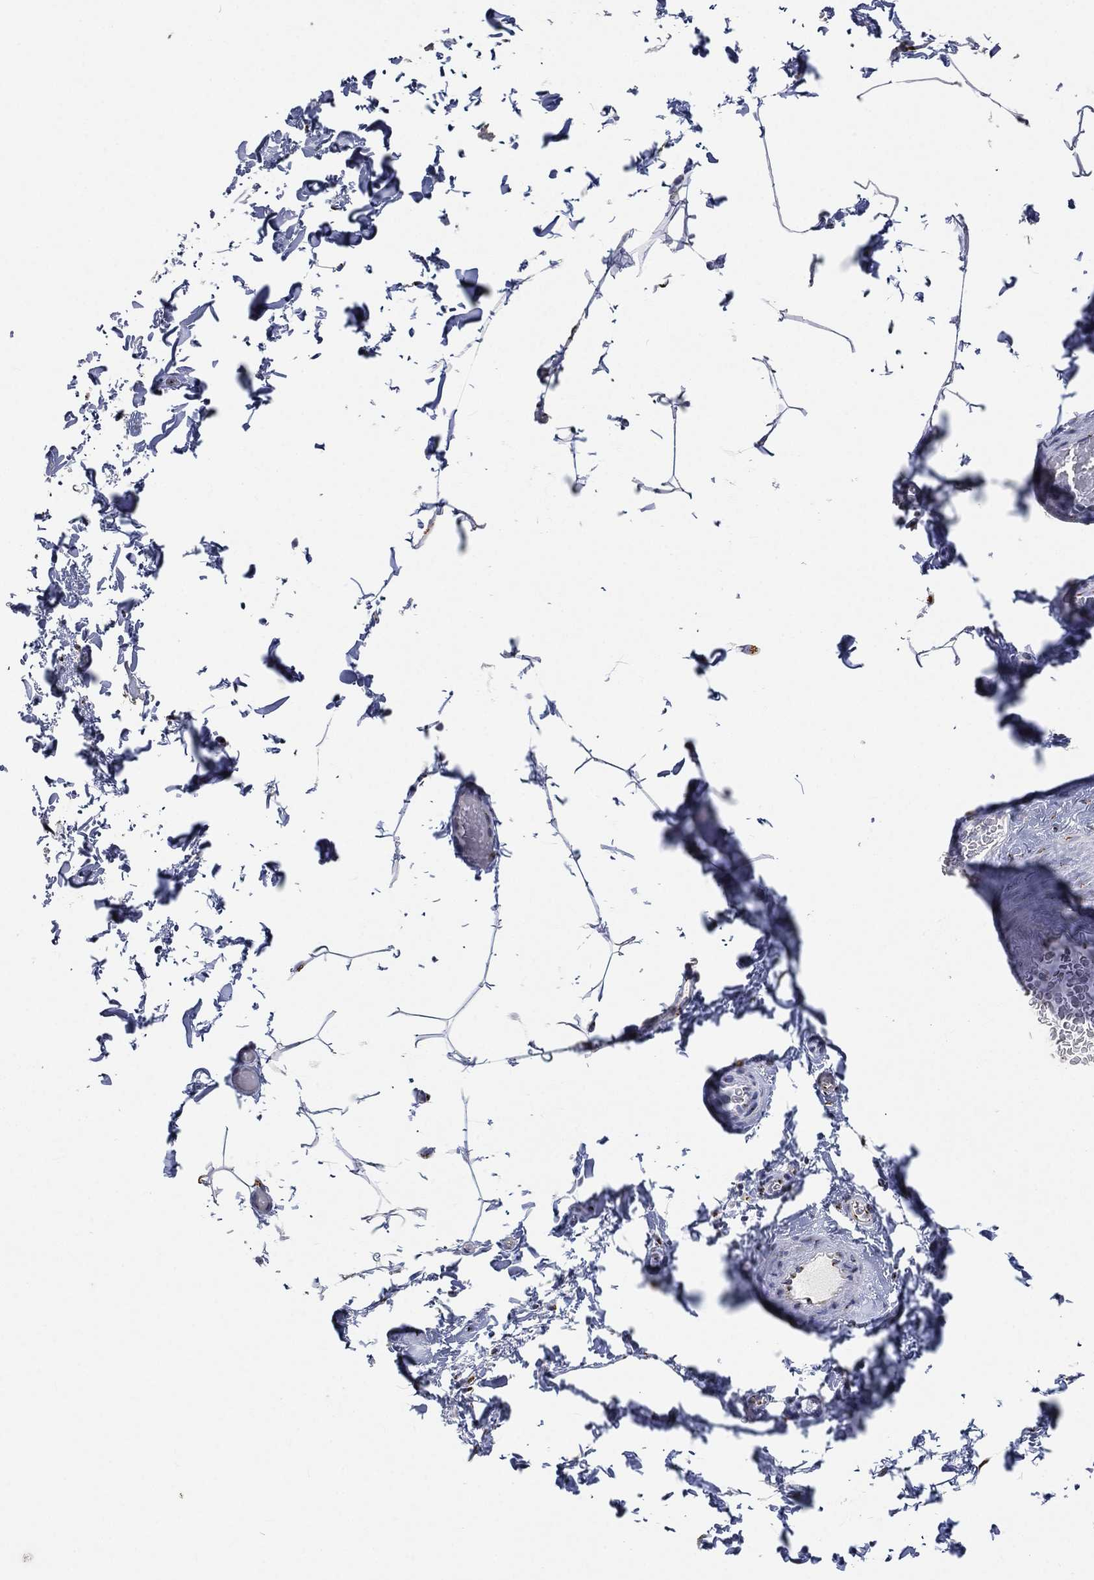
{"staining": {"intensity": "moderate", "quantity": "25%-75%", "location": "cytoplasmic/membranous"}, "tissue": "adipose tissue", "cell_type": "Adipocytes", "image_type": "normal", "snomed": [{"axis": "morphology", "description": "Normal tissue, NOS"}, {"axis": "topography", "description": "Soft tissue"}, {"axis": "topography", "description": "Vascular tissue"}], "caption": "A brown stain labels moderate cytoplasmic/membranous expression of a protein in adipocytes of unremarkable human adipose tissue.", "gene": "TICAM1", "patient": {"sex": "male", "age": 41}}